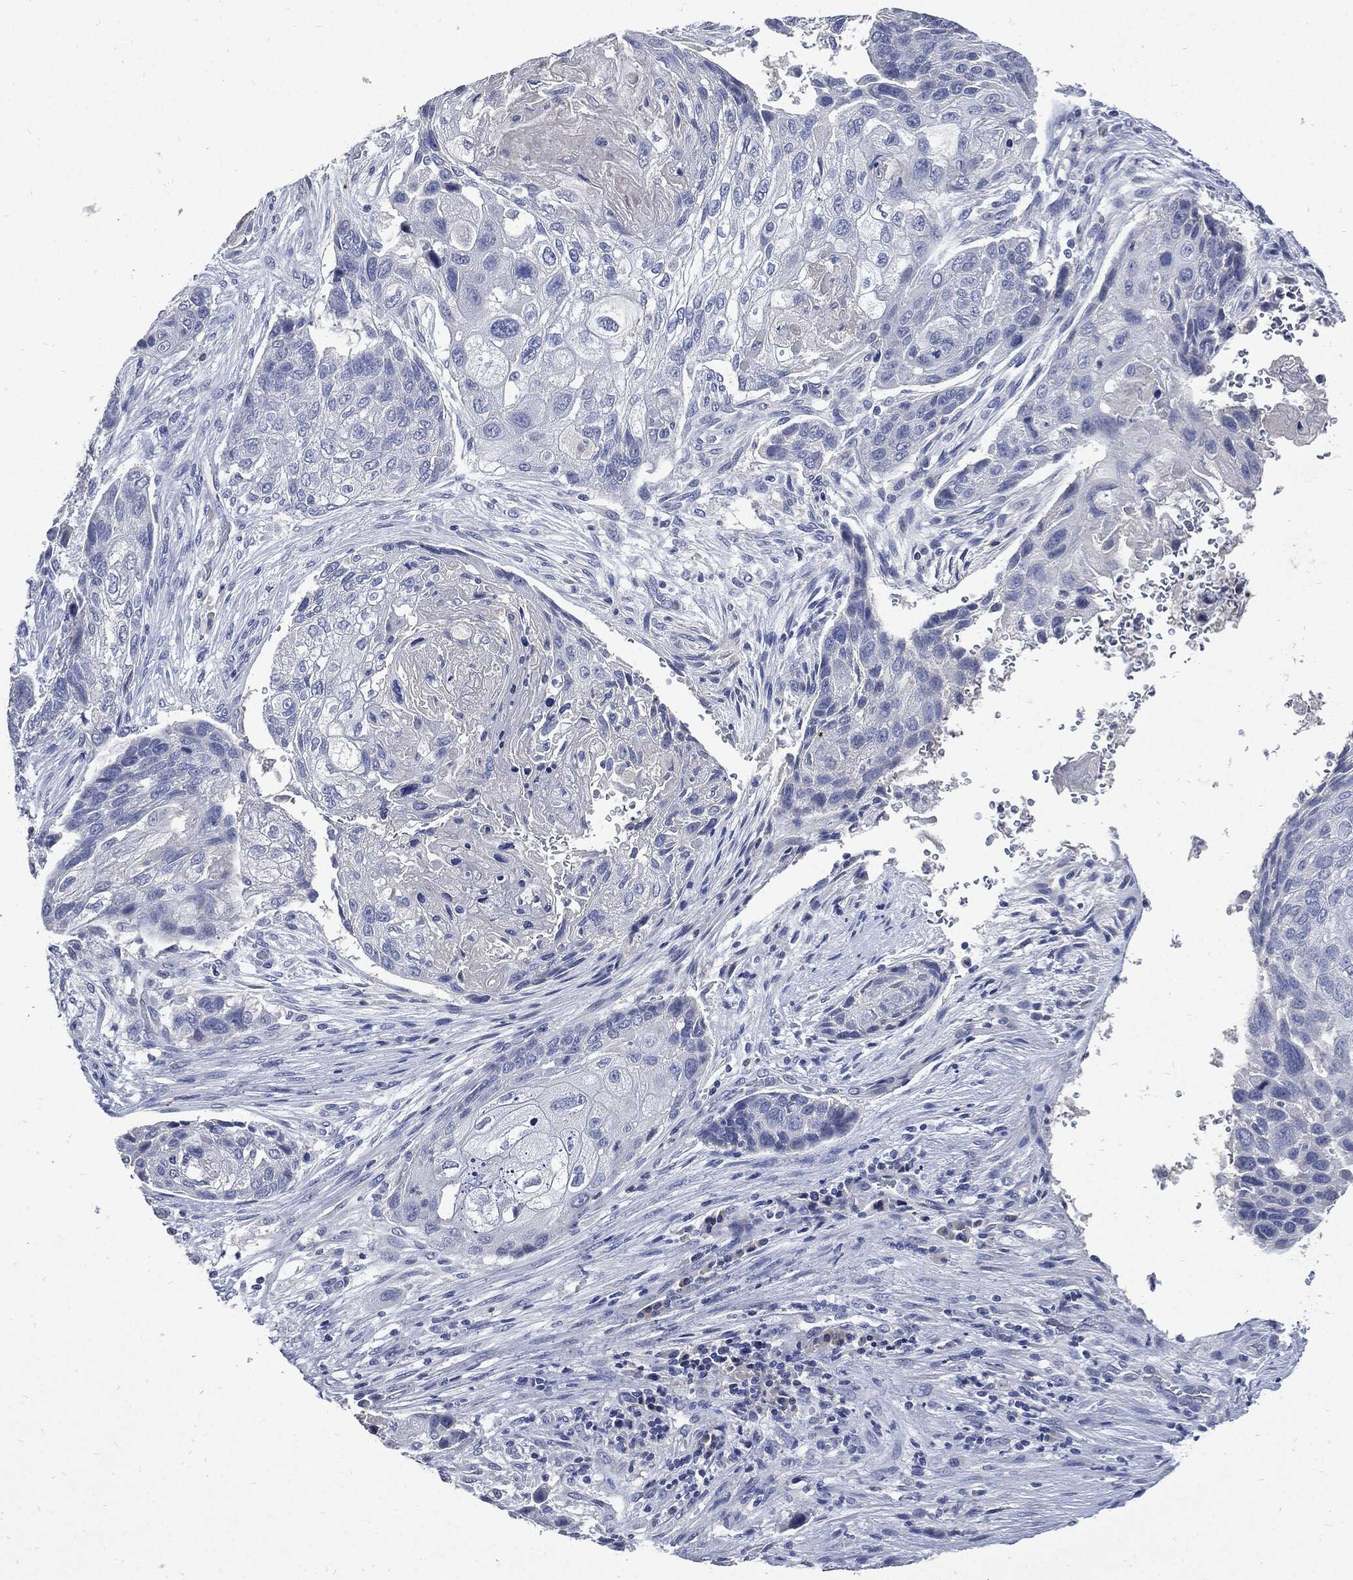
{"staining": {"intensity": "negative", "quantity": "none", "location": "none"}, "tissue": "lung cancer", "cell_type": "Tumor cells", "image_type": "cancer", "snomed": [{"axis": "morphology", "description": "Normal tissue, NOS"}, {"axis": "morphology", "description": "Squamous cell carcinoma, NOS"}, {"axis": "topography", "description": "Bronchus"}, {"axis": "topography", "description": "Lung"}], "caption": "Tumor cells are negative for protein expression in human lung cancer (squamous cell carcinoma).", "gene": "CPE", "patient": {"sex": "male", "age": 69}}